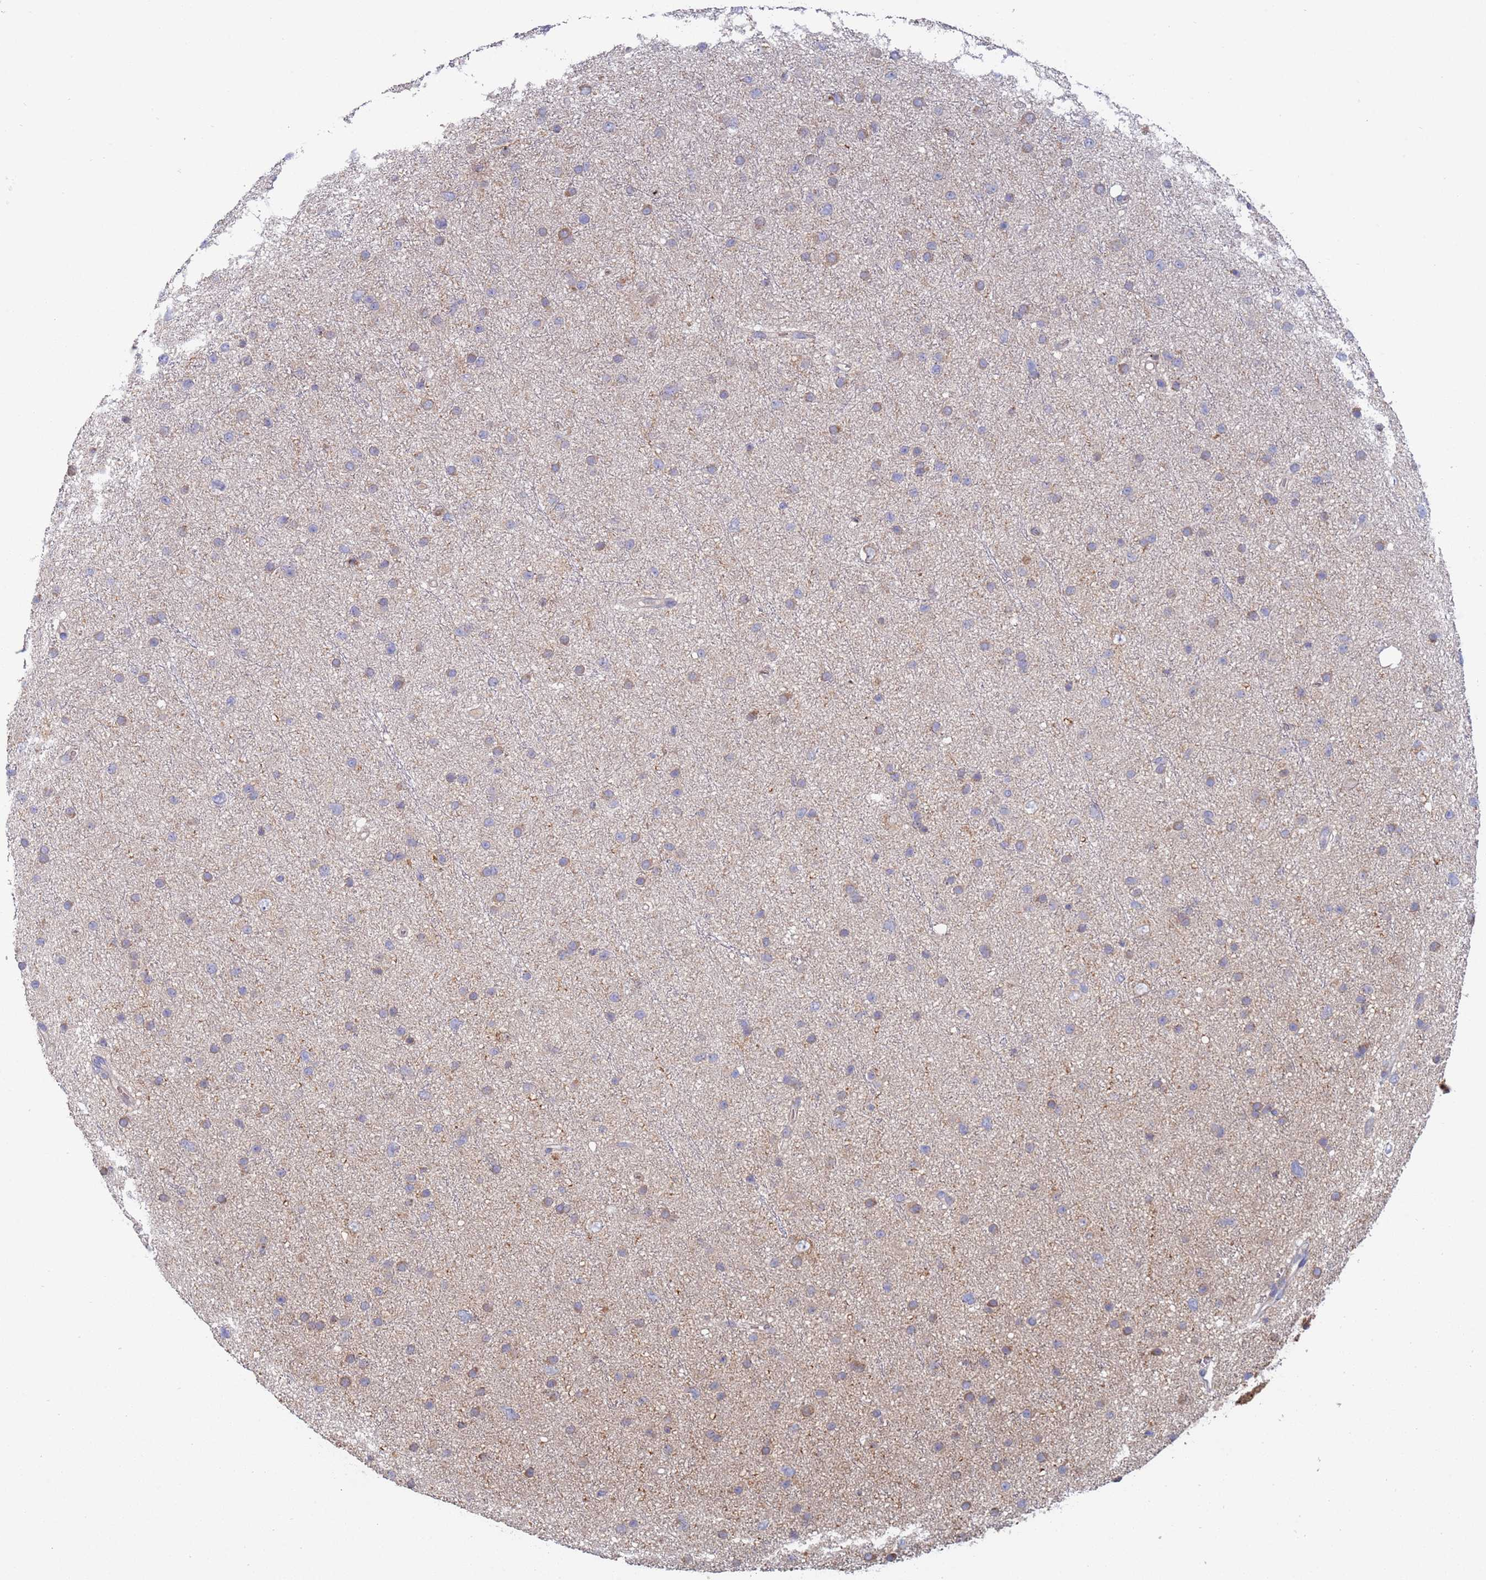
{"staining": {"intensity": "weak", "quantity": "<25%", "location": "cytoplasmic/membranous"}, "tissue": "glioma", "cell_type": "Tumor cells", "image_type": "cancer", "snomed": [{"axis": "morphology", "description": "Glioma, malignant, Low grade"}, {"axis": "topography", "description": "Cerebral cortex"}], "caption": "Immunohistochemical staining of malignant low-grade glioma exhibits no significant expression in tumor cells. (DAB (3,3'-diaminobenzidine) immunohistochemistry visualized using brightfield microscopy, high magnification).", "gene": "MALRD1", "patient": {"sex": "female", "age": 39}}